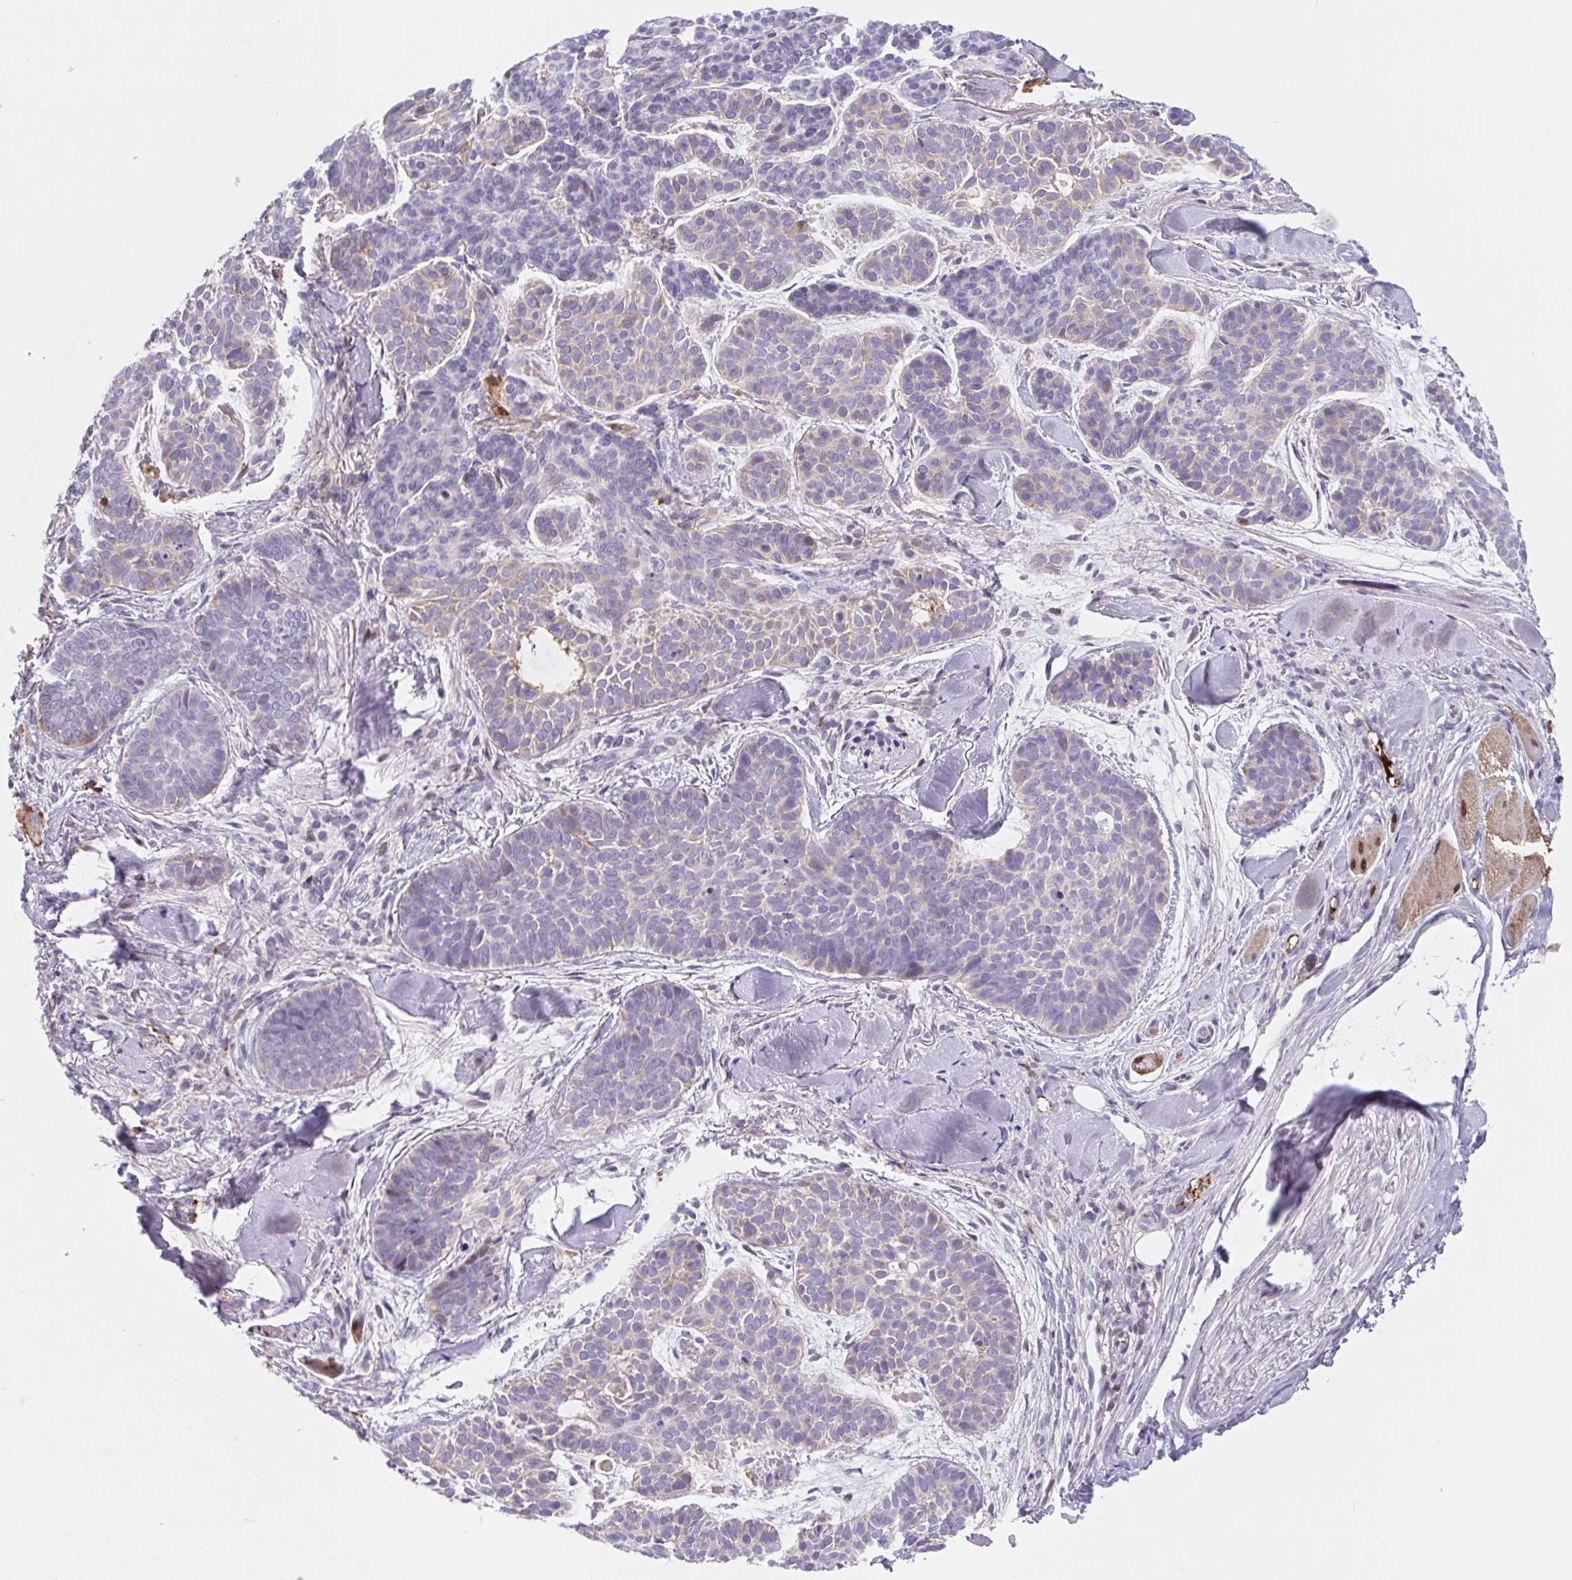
{"staining": {"intensity": "negative", "quantity": "none", "location": "none"}, "tissue": "skin cancer", "cell_type": "Tumor cells", "image_type": "cancer", "snomed": [{"axis": "morphology", "description": "Basal cell carcinoma"}, {"axis": "topography", "description": "Skin"}, {"axis": "topography", "description": "Skin of nose"}], "caption": "This is an immunohistochemistry (IHC) photomicrograph of skin basal cell carcinoma. There is no expression in tumor cells.", "gene": "TPRG1", "patient": {"sex": "female", "age": 81}}